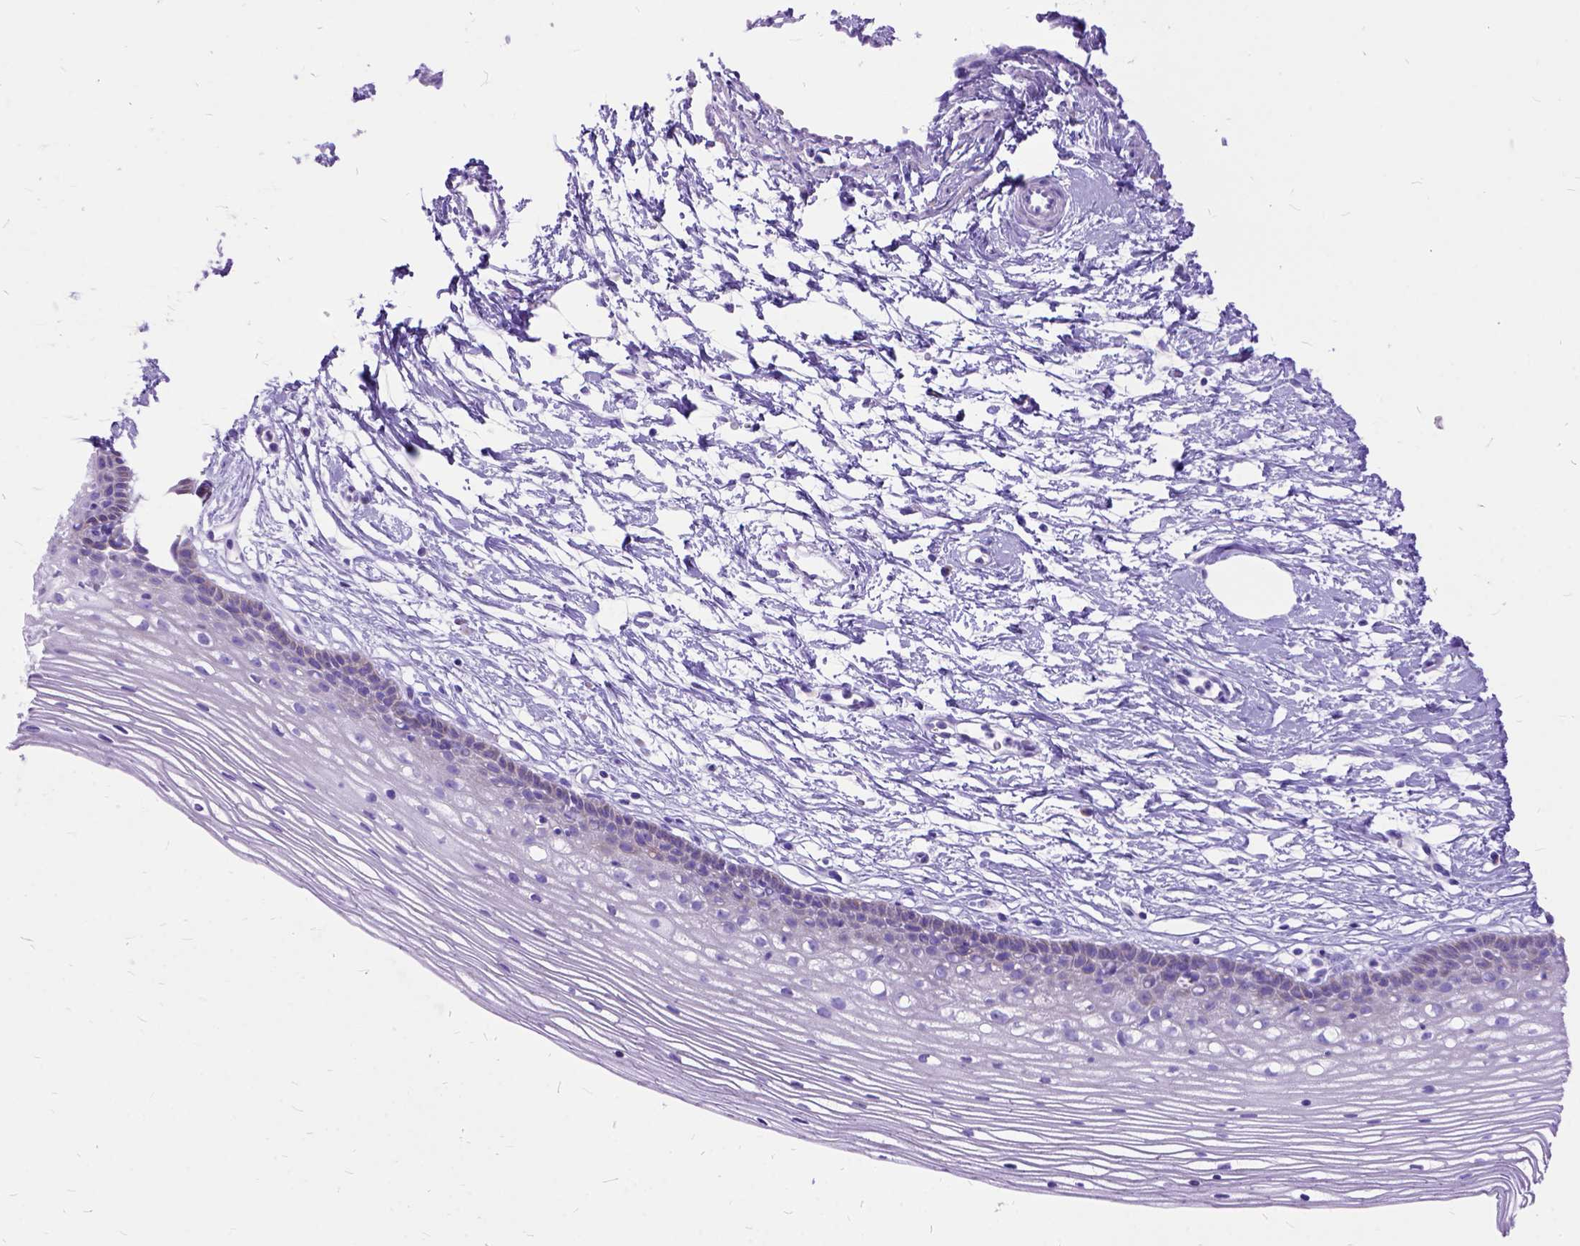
{"staining": {"intensity": "negative", "quantity": "none", "location": "none"}, "tissue": "cervix", "cell_type": "Glandular cells", "image_type": "normal", "snomed": [{"axis": "morphology", "description": "Normal tissue, NOS"}, {"axis": "topography", "description": "Cervix"}], "caption": "Immunohistochemistry image of normal cervix: human cervix stained with DAB (3,3'-diaminobenzidine) displays no significant protein positivity in glandular cells.", "gene": "DNAH2", "patient": {"sex": "female", "age": 40}}